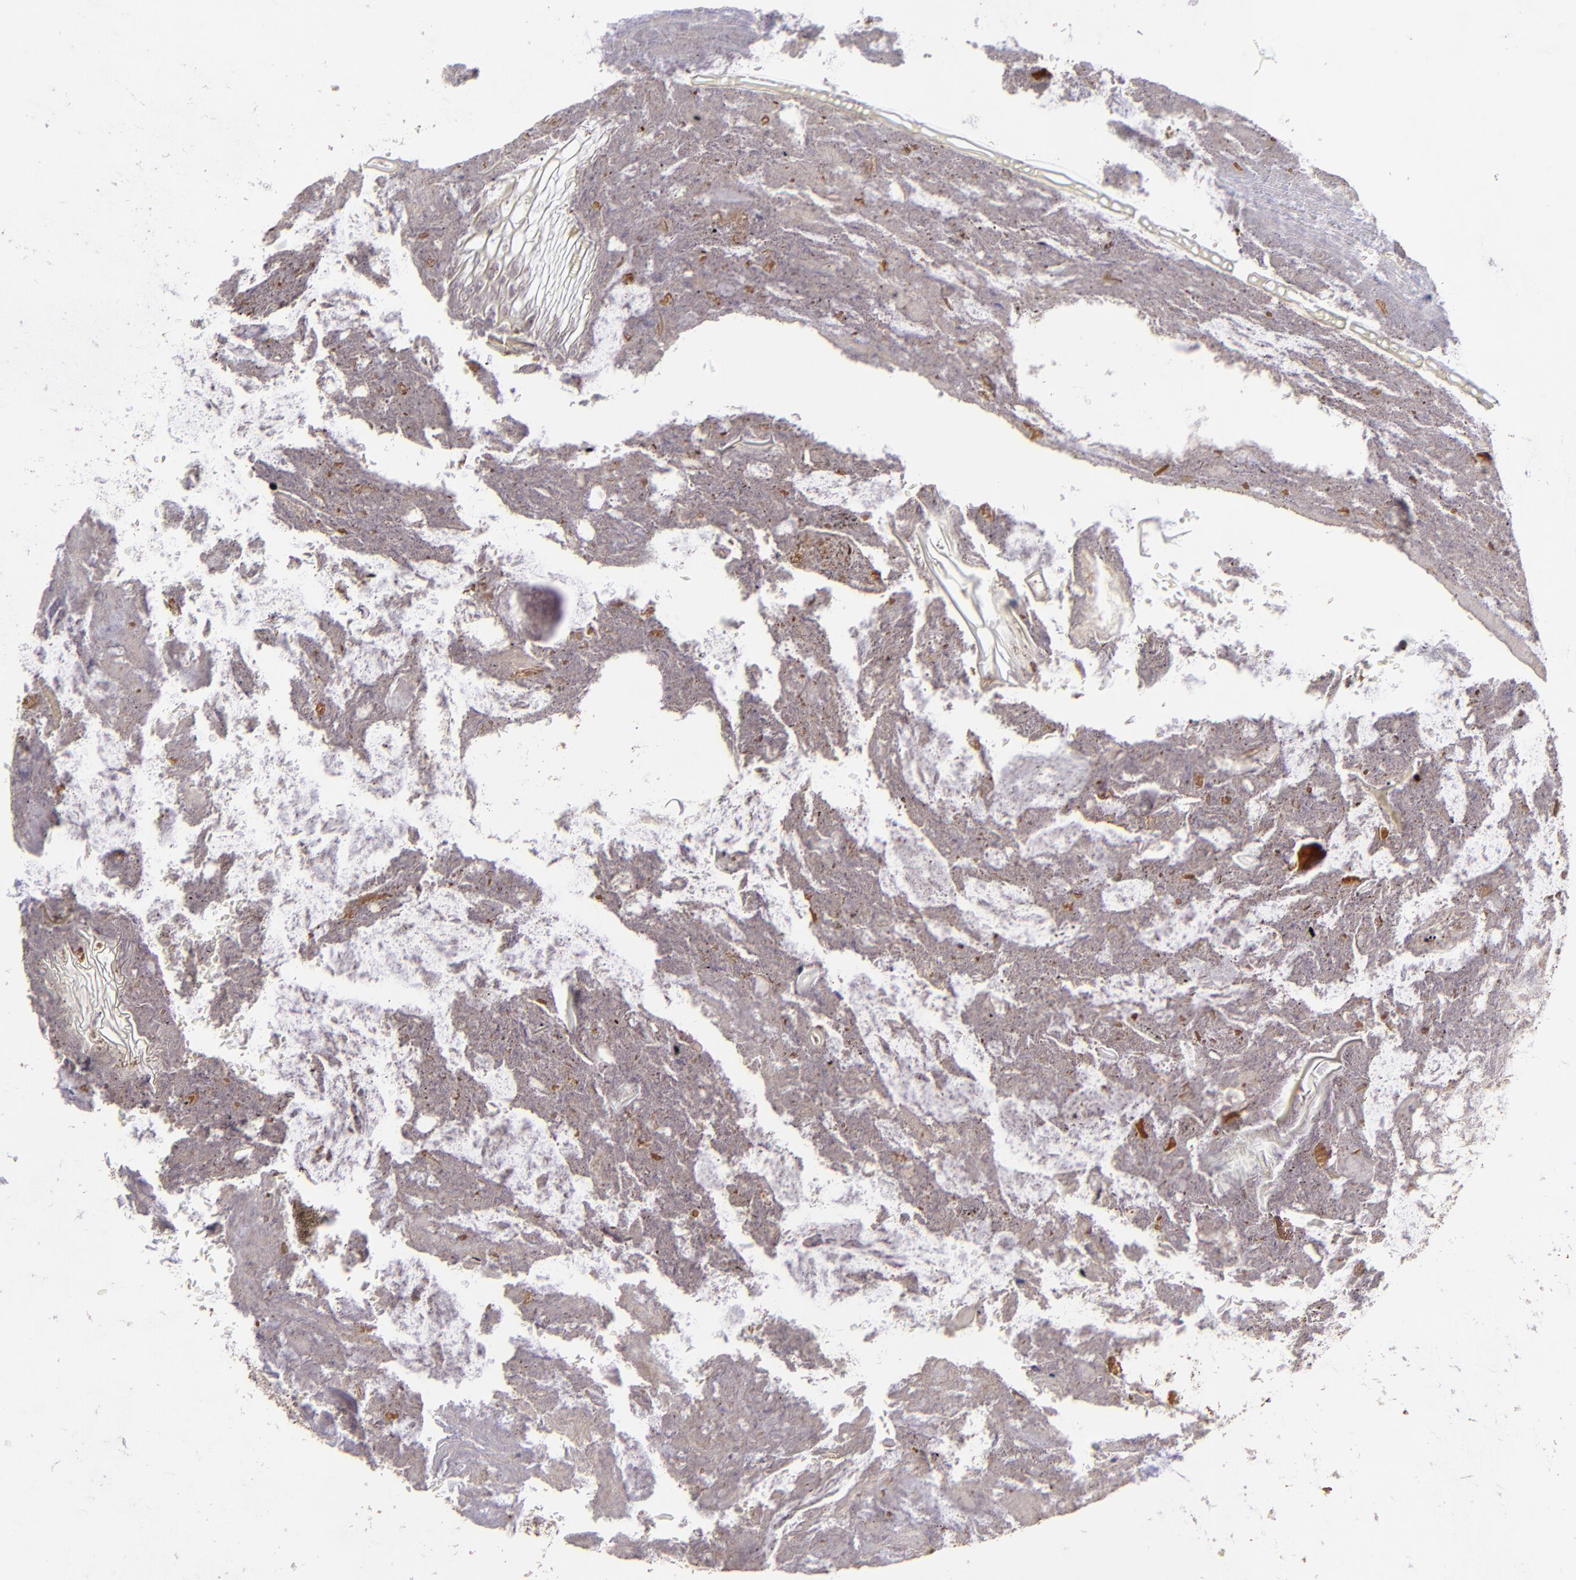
{"staining": {"intensity": "strong", "quantity": "<25%", "location": "cytoplasmic/membranous"}, "tissue": "appendix", "cell_type": "Glandular cells", "image_type": "normal", "snomed": [{"axis": "morphology", "description": "Normal tissue, NOS"}, {"axis": "topography", "description": "Appendix"}], "caption": "Protein analysis of unremarkable appendix exhibits strong cytoplasmic/membranous positivity in about <25% of glandular cells. The protein is stained brown, and the nuclei are stained in blue (DAB (3,3'-diaminobenzidine) IHC with brightfield microscopy, high magnification).", "gene": "ABCC1", "patient": {"sex": "female", "age": 10}}